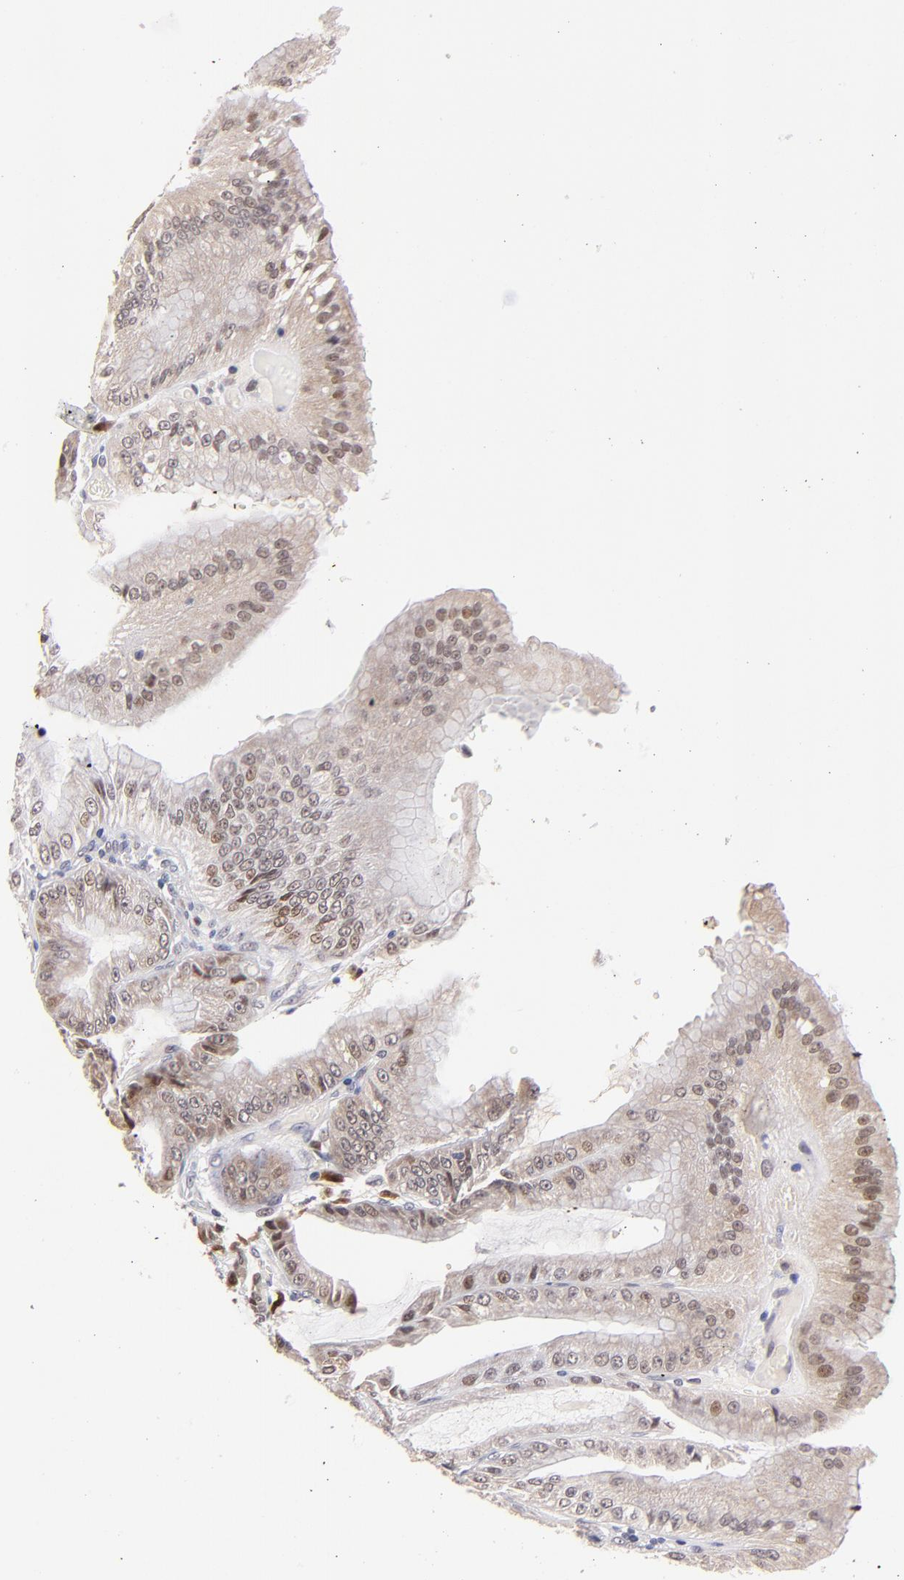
{"staining": {"intensity": "strong", "quantity": "<25%", "location": "cytoplasmic/membranous,nuclear"}, "tissue": "stomach", "cell_type": "Glandular cells", "image_type": "normal", "snomed": [{"axis": "morphology", "description": "Normal tissue, NOS"}, {"axis": "topography", "description": "Stomach, lower"}], "caption": "A high-resolution image shows immunohistochemistry (IHC) staining of normal stomach, which shows strong cytoplasmic/membranous,nuclear staining in about <25% of glandular cells.", "gene": "ZNF155", "patient": {"sex": "male", "age": 71}}